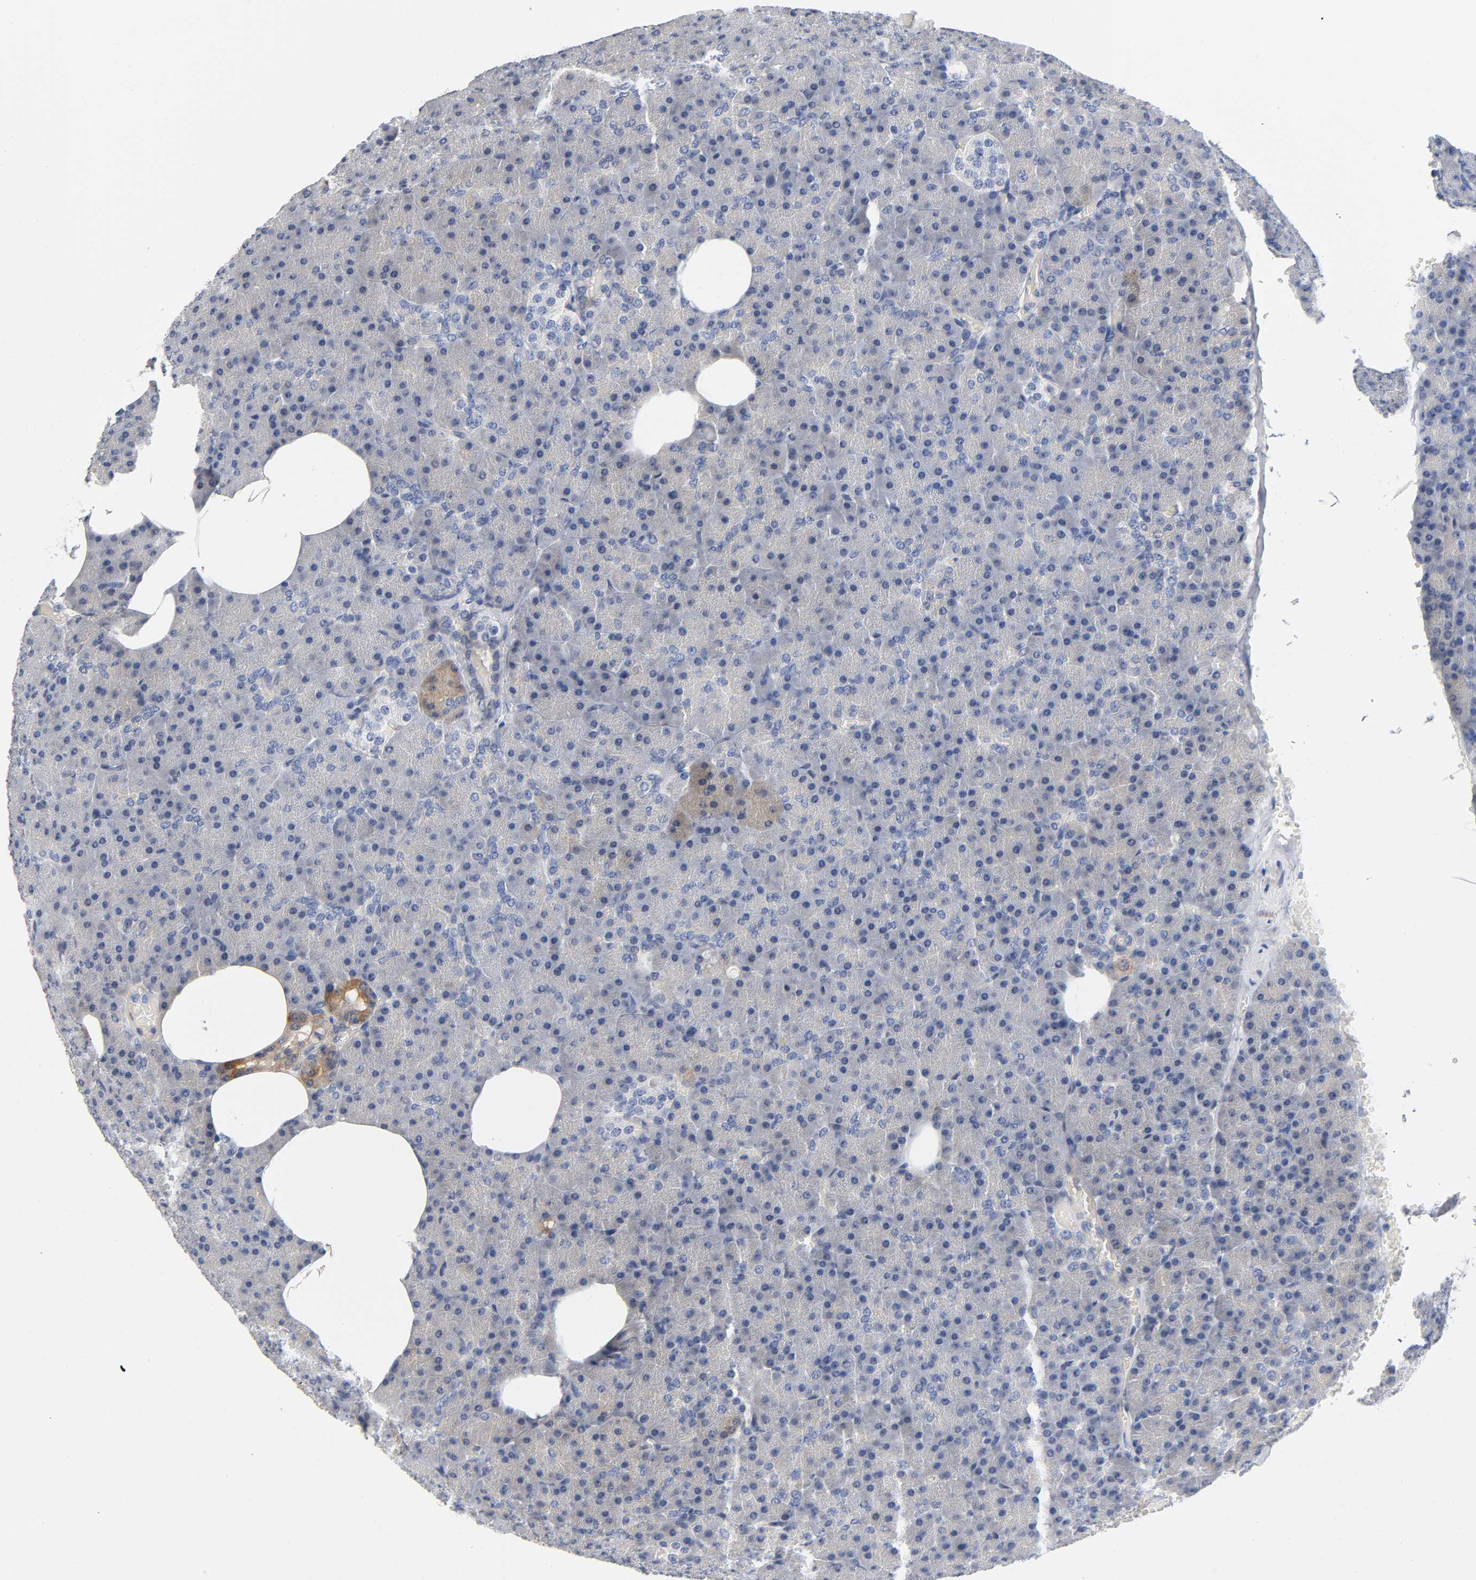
{"staining": {"intensity": "weak", "quantity": "<25%", "location": "cytoplasmic/membranous"}, "tissue": "pancreas", "cell_type": "Exocrine glandular cells", "image_type": "normal", "snomed": [{"axis": "morphology", "description": "Normal tissue, NOS"}, {"axis": "topography", "description": "Pancreas"}], "caption": "DAB (3,3'-diaminobenzidine) immunohistochemical staining of unremarkable pancreas reveals no significant expression in exocrine glandular cells. (Stains: DAB (3,3'-diaminobenzidine) IHC with hematoxylin counter stain, Microscopy: brightfield microscopy at high magnification).", "gene": "TNC", "patient": {"sex": "female", "age": 35}}